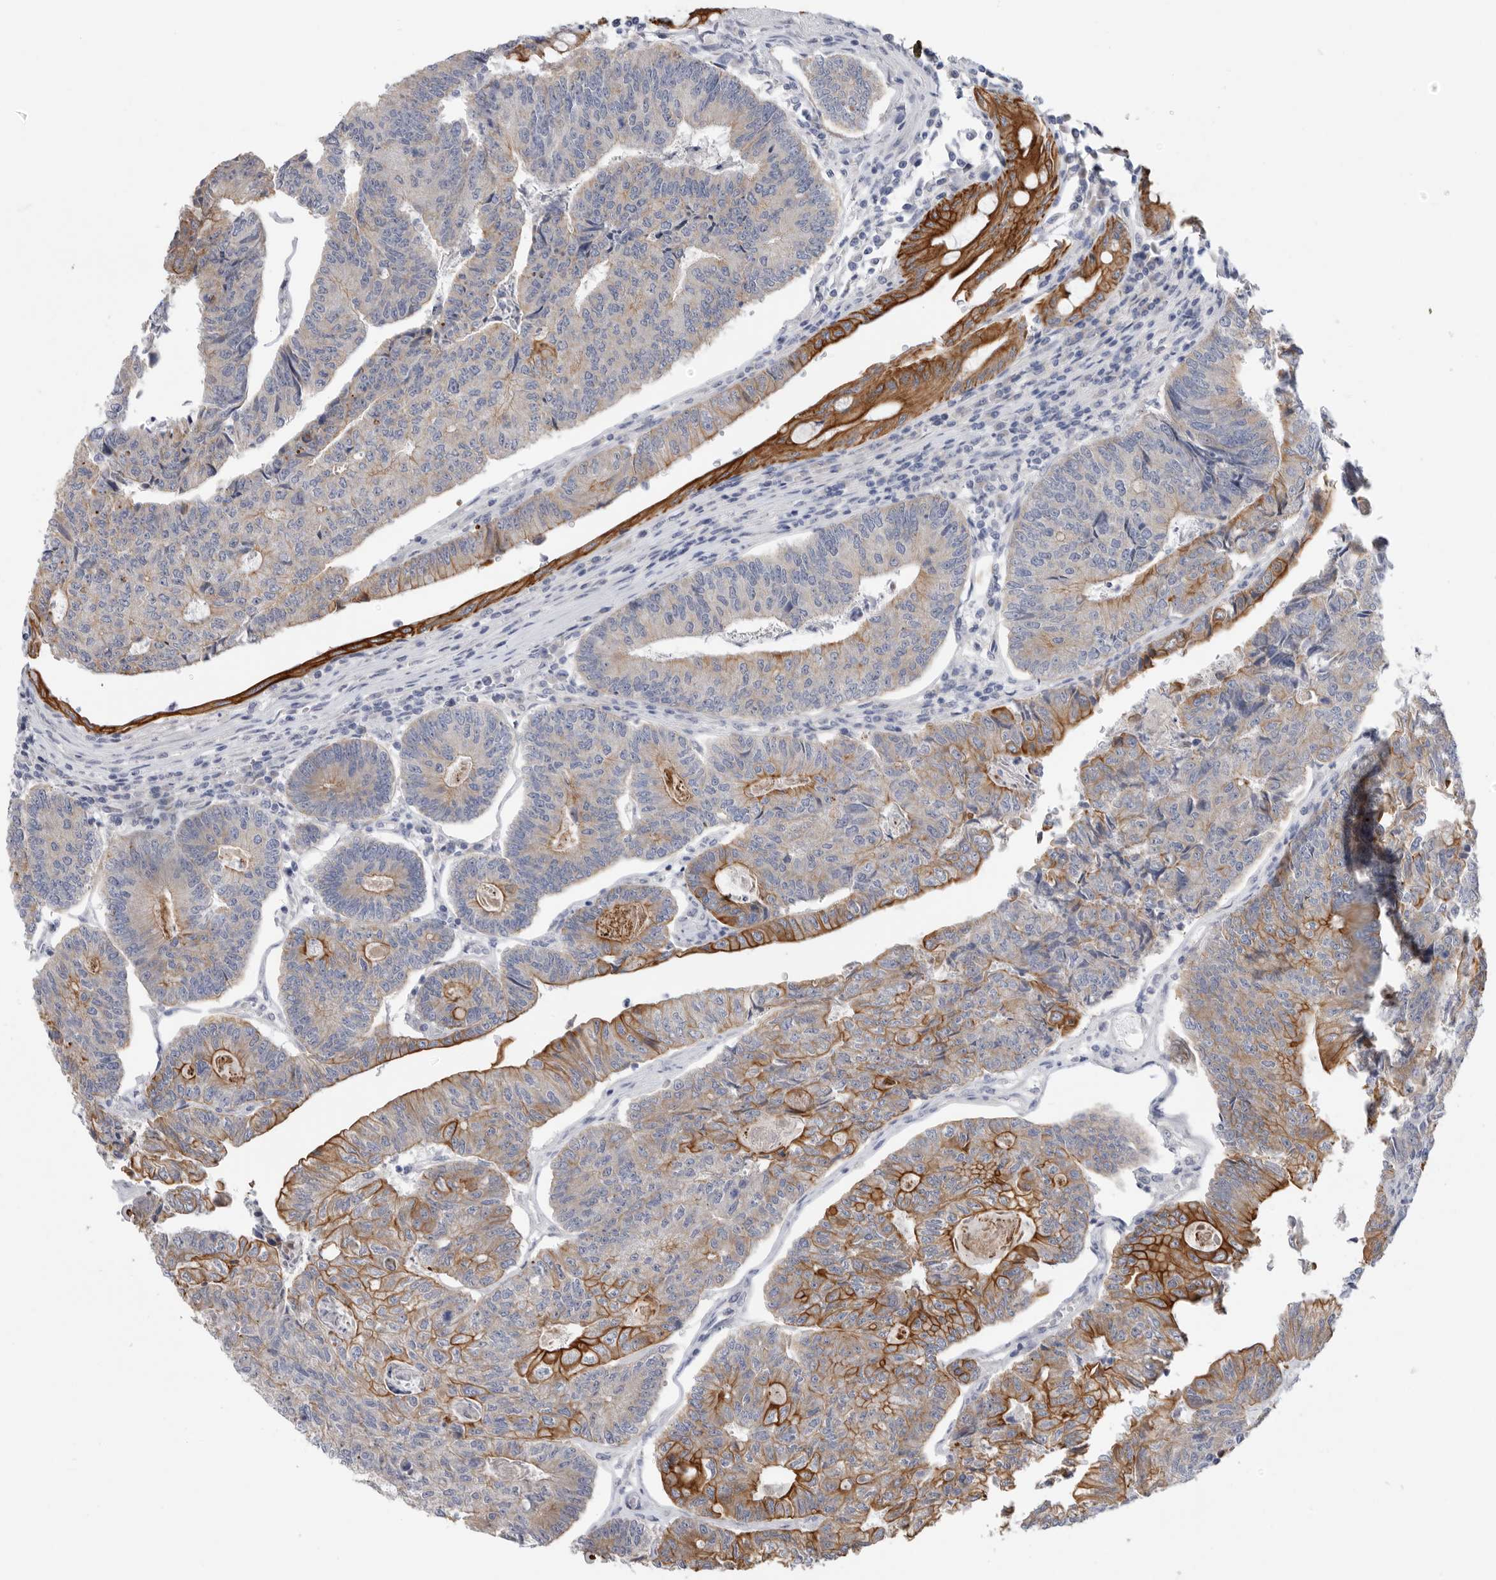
{"staining": {"intensity": "strong", "quantity": "25%-75%", "location": "cytoplasmic/membranous"}, "tissue": "colorectal cancer", "cell_type": "Tumor cells", "image_type": "cancer", "snomed": [{"axis": "morphology", "description": "Adenocarcinoma, NOS"}, {"axis": "topography", "description": "Colon"}], "caption": "Colorectal cancer (adenocarcinoma) tissue exhibits strong cytoplasmic/membranous positivity in approximately 25%-75% of tumor cells", "gene": "MTFR1L", "patient": {"sex": "female", "age": 67}}